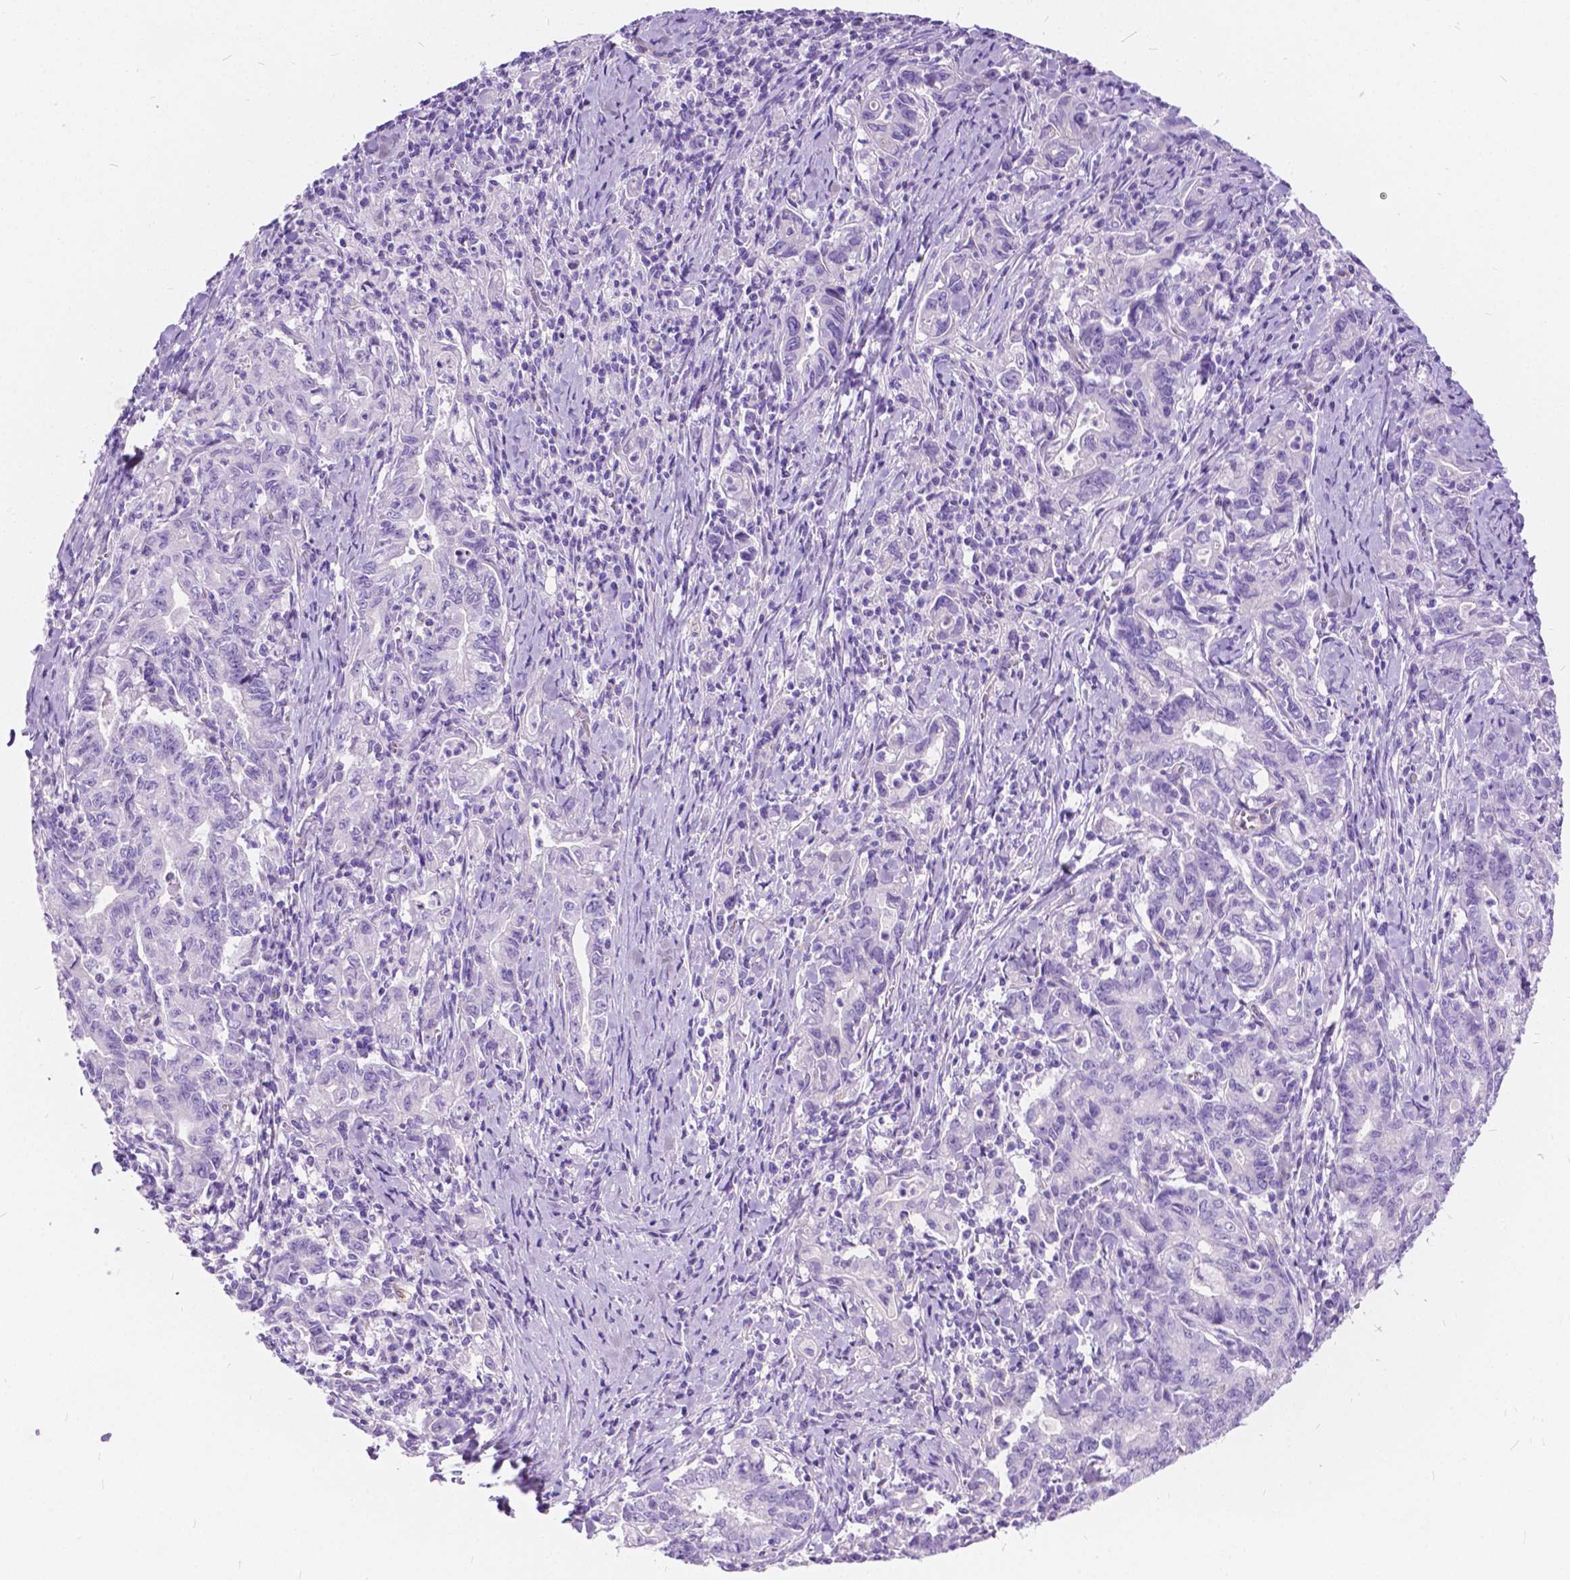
{"staining": {"intensity": "negative", "quantity": "none", "location": "none"}, "tissue": "stomach cancer", "cell_type": "Tumor cells", "image_type": "cancer", "snomed": [{"axis": "morphology", "description": "Adenocarcinoma, NOS"}, {"axis": "topography", "description": "Stomach, upper"}], "caption": "This is an immunohistochemistry photomicrograph of human stomach cancer. There is no expression in tumor cells.", "gene": "CHRM1", "patient": {"sex": "female", "age": 79}}